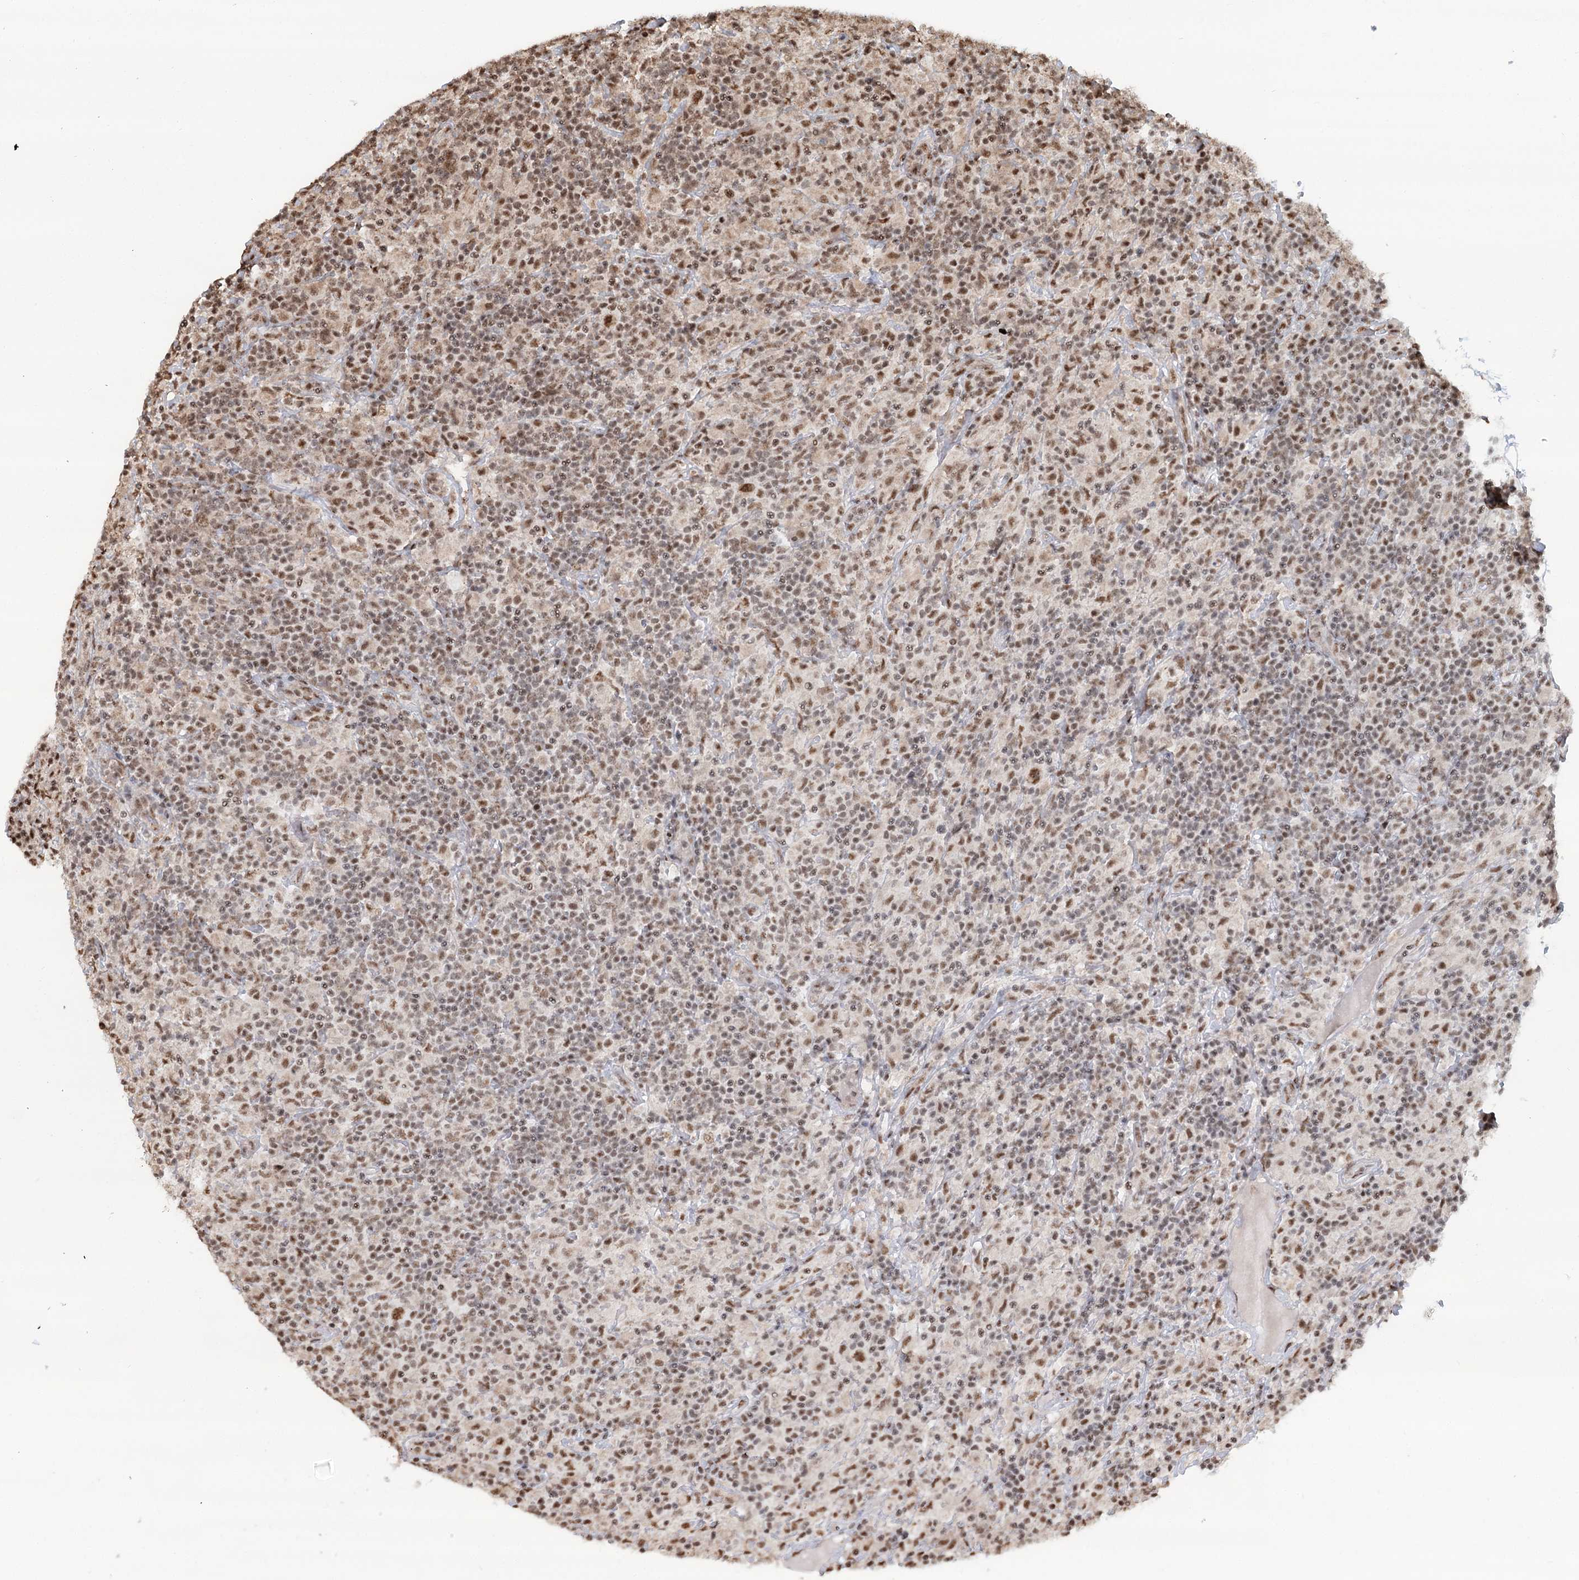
{"staining": {"intensity": "strong", "quantity": ">75%", "location": "nuclear"}, "tissue": "lymphoma", "cell_type": "Tumor cells", "image_type": "cancer", "snomed": [{"axis": "morphology", "description": "Hodgkin's disease, NOS"}, {"axis": "topography", "description": "Lymph node"}], "caption": "Tumor cells exhibit strong nuclear staining in about >75% of cells in lymphoma.", "gene": "GPALPP1", "patient": {"sex": "male", "age": 70}}